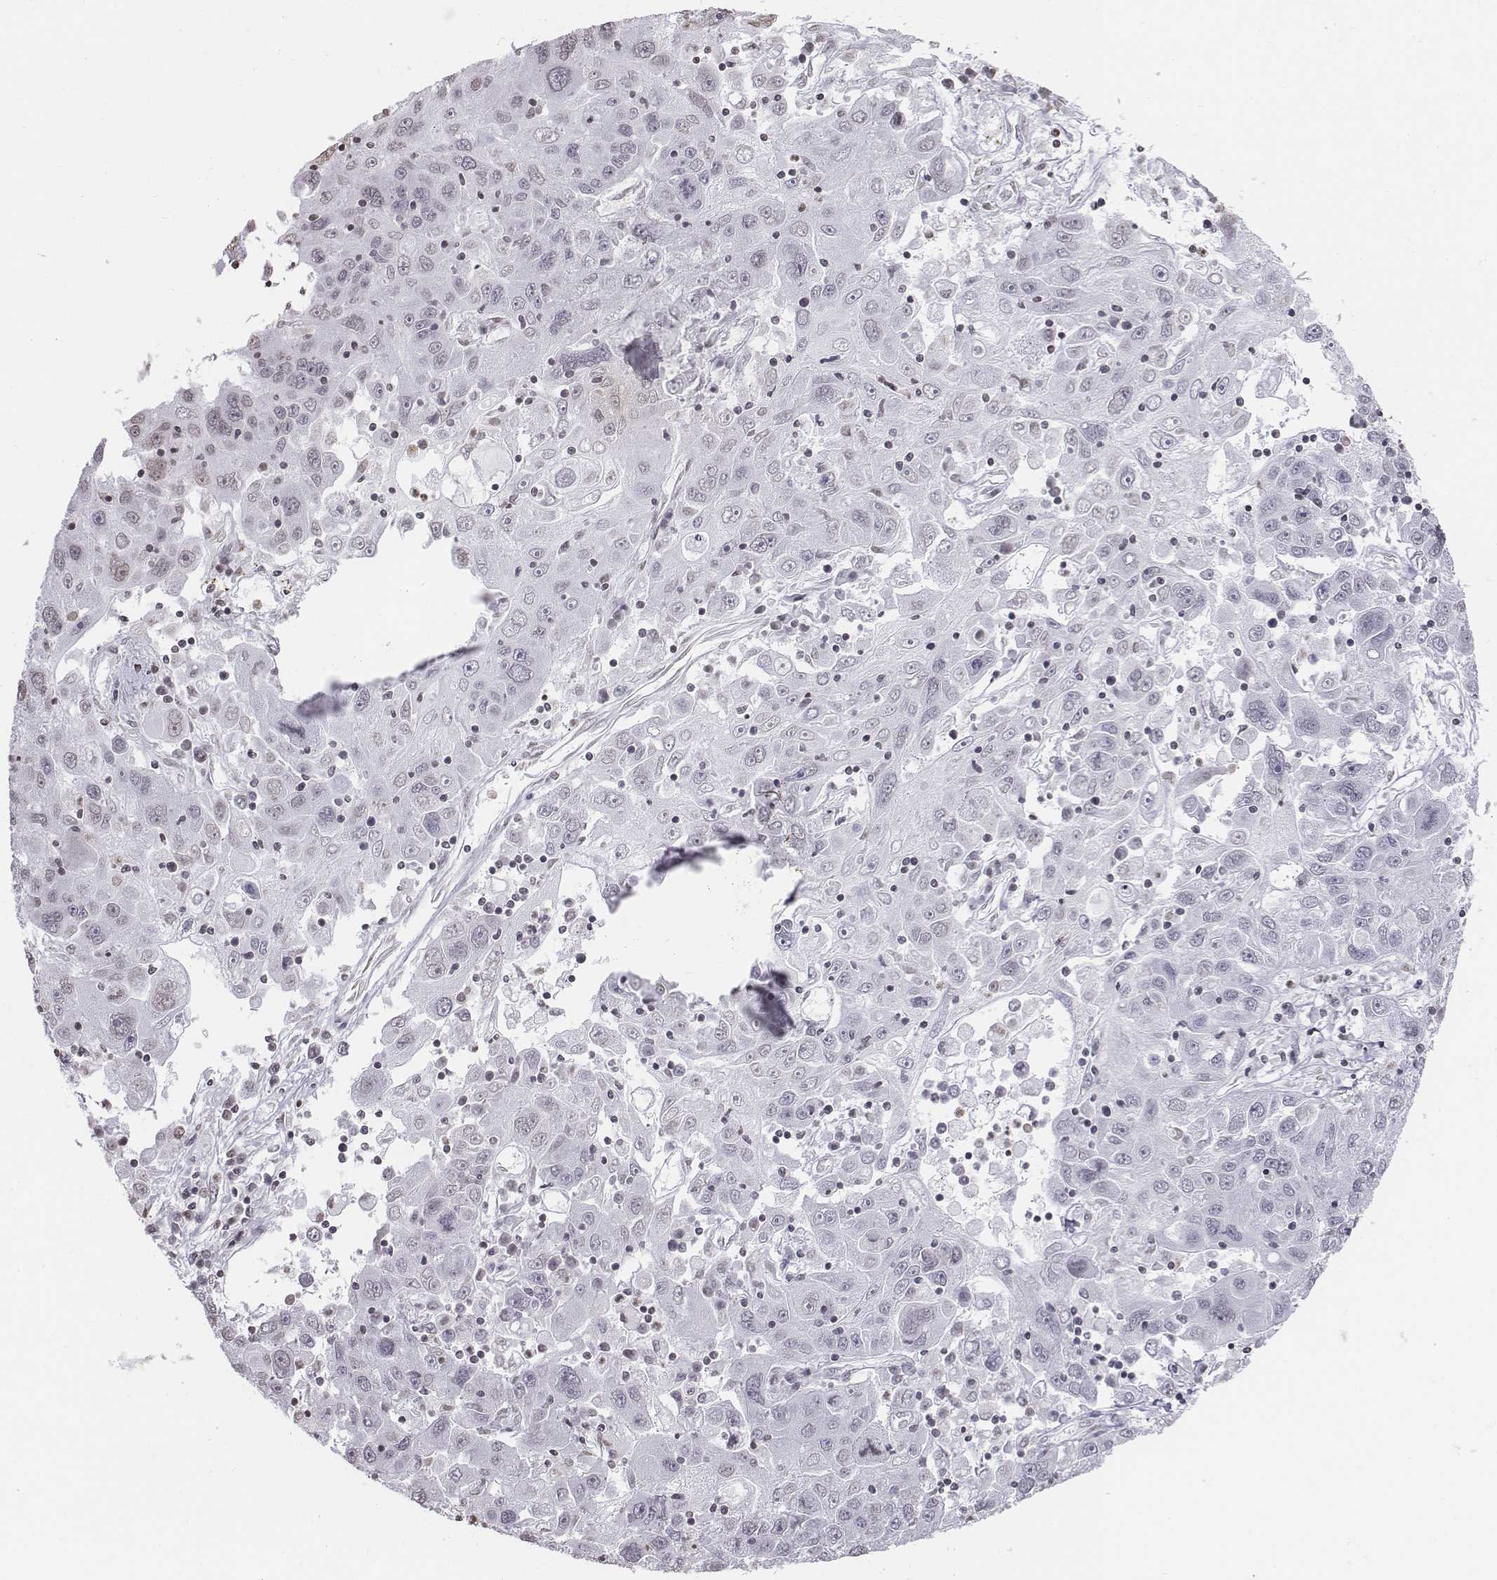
{"staining": {"intensity": "negative", "quantity": "none", "location": "none"}, "tissue": "stomach cancer", "cell_type": "Tumor cells", "image_type": "cancer", "snomed": [{"axis": "morphology", "description": "Adenocarcinoma, NOS"}, {"axis": "topography", "description": "Stomach"}], "caption": "This is a image of immunohistochemistry (IHC) staining of stomach cancer, which shows no staining in tumor cells.", "gene": "BARHL1", "patient": {"sex": "male", "age": 56}}